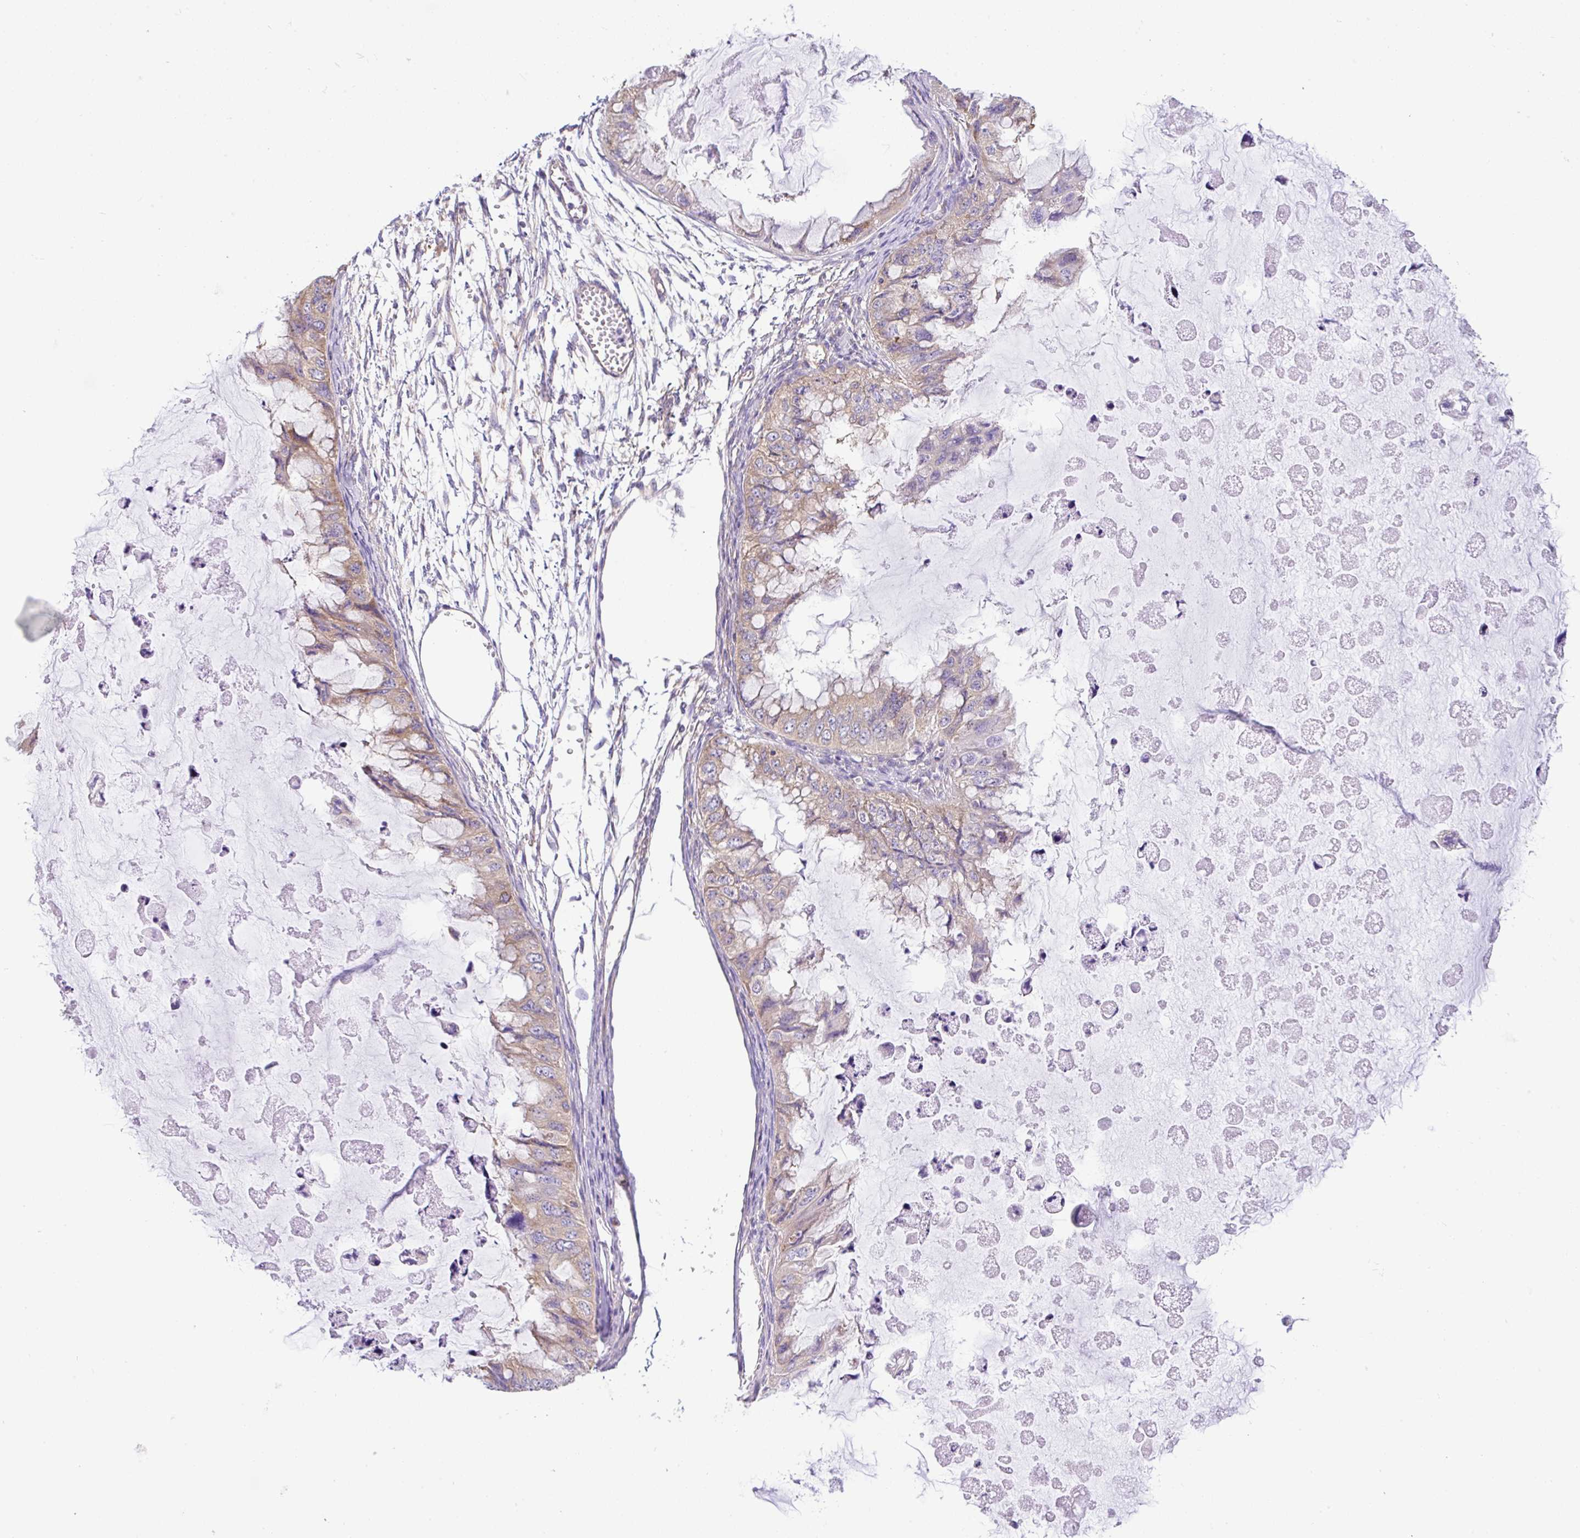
{"staining": {"intensity": "weak", "quantity": "25%-75%", "location": "cytoplasmic/membranous"}, "tissue": "ovarian cancer", "cell_type": "Tumor cells", "image_type": "cancer", "snomed": [{"axis": "morphology", "description": "Cystadenocarcinoma, mucinous, NOS"}, {"axis": "topography", "description": "Ovary"}], "caption": "Protein staining of ovarian cancer (mucinous cystadenocarcinoma) tissue demonstrates weak cytoplasmic/membranous staining in about 25%-75% of tumor cells.", "gene": "GFPT2", "patient": {"sex": "female", "age": 72}}